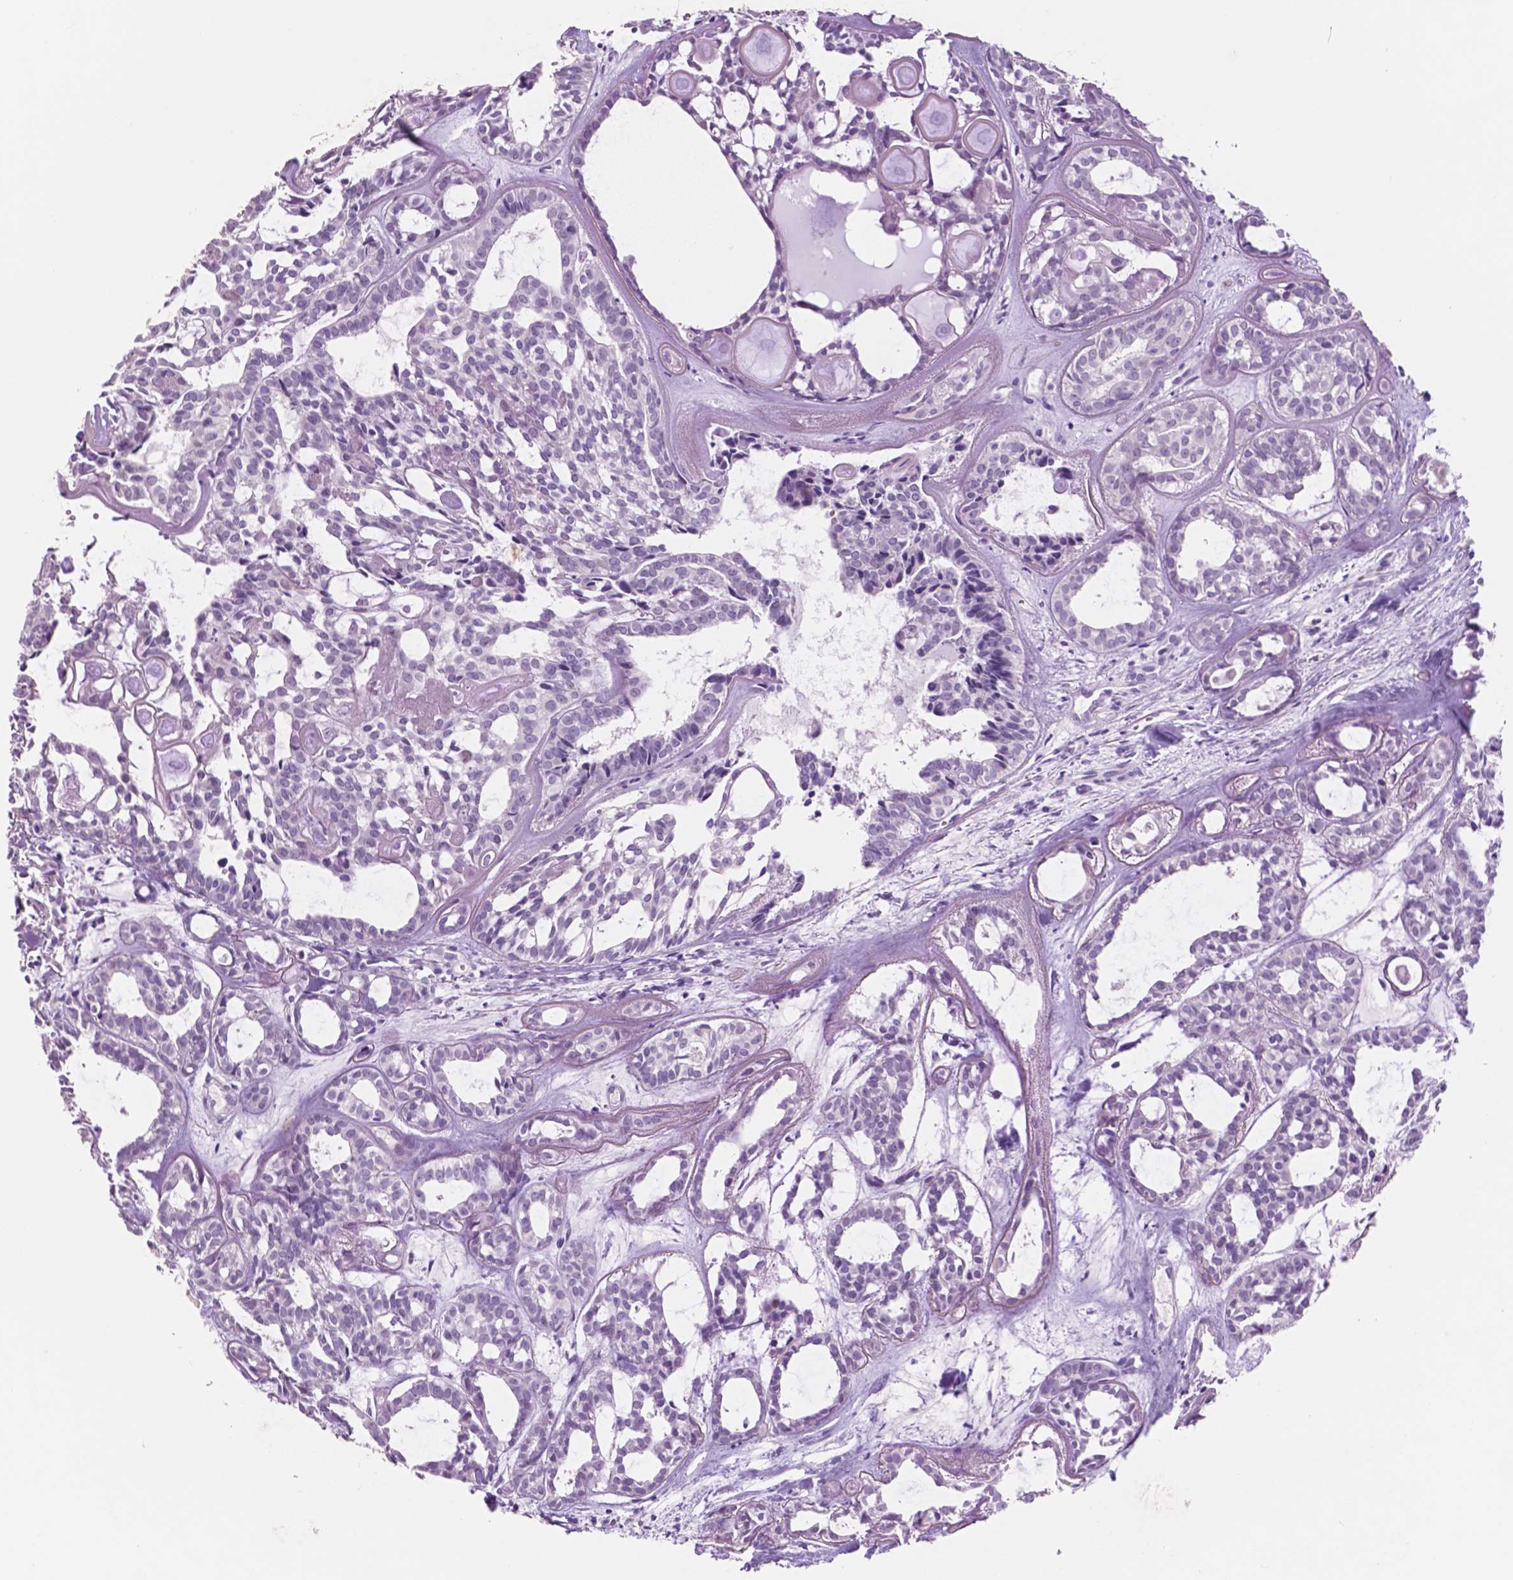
{"staining": {"intensity": "negative", "quantity": "none", "location": "none"}, "tissue": "head and neck cancer", "cell_type": "Tumor cells", "image_type": "cancer", "snomed": [{"axis": "morphology", "description": "Adenocarcinoma, NOS"}, {"axis": "topography", "description": "Head-Neck"}], "caption": "Tumor cells show no significant expression in adenocarcinoma (head and neck).", "gene": "IDO1", "patient": {"sex": "female", "age": 62}}